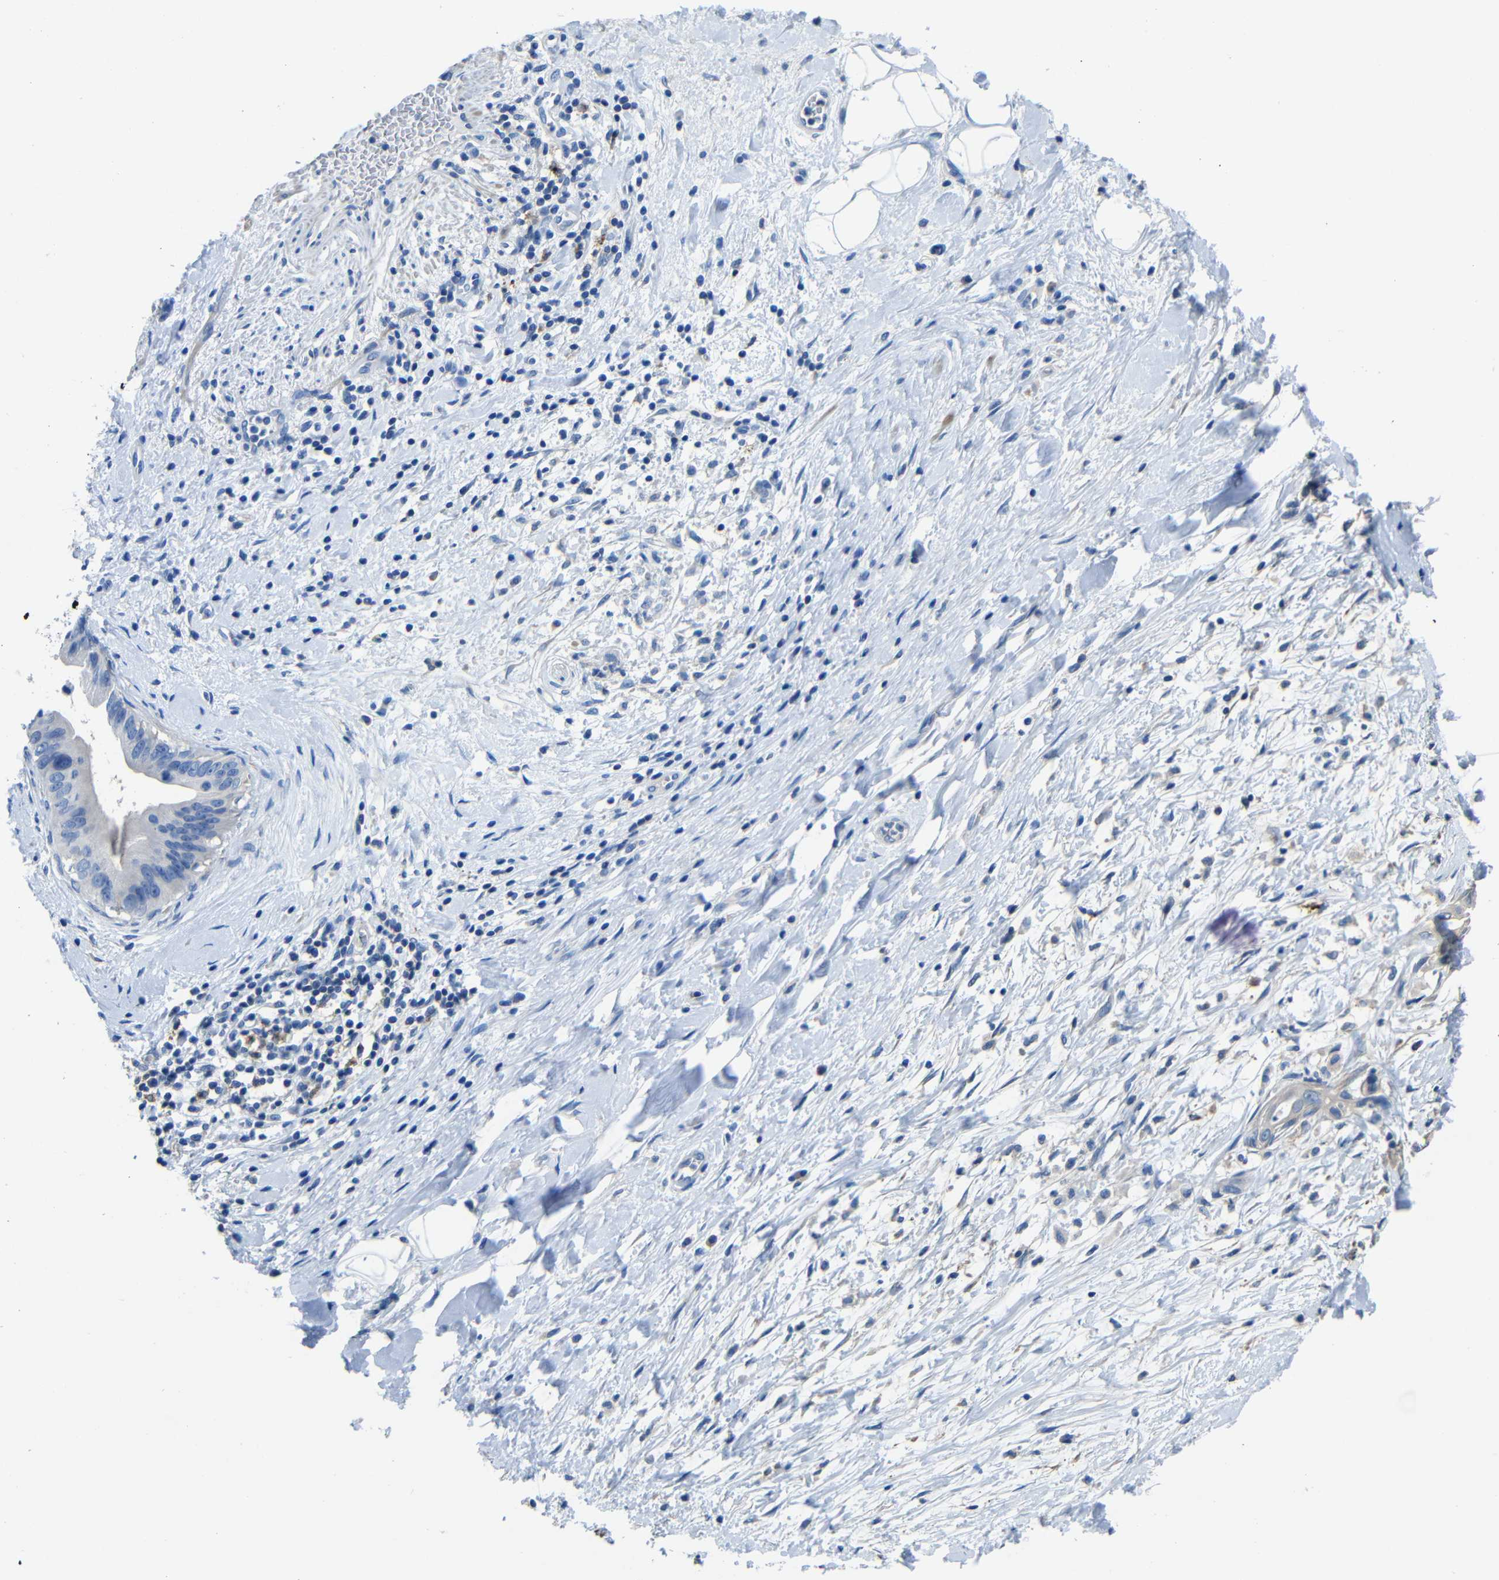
{"staining": {"intensity": "negative", "quantity": "none", "location": "none"}, "tissue": "pancreatic cancer", "cell_type": "Tumor cells", "image_type": "cancer", "snomed": [{"axis": "morphology", "description": "Adenocarcinoma, NOS"}, {"axis": "topography", "description": "Pancreas"}], "caption": "Tumor cells are negative for protein expression in human pancreatic adenocarcinoma.", "gene": "GDI1", "patient": {"sex": "male", "age": 55}}